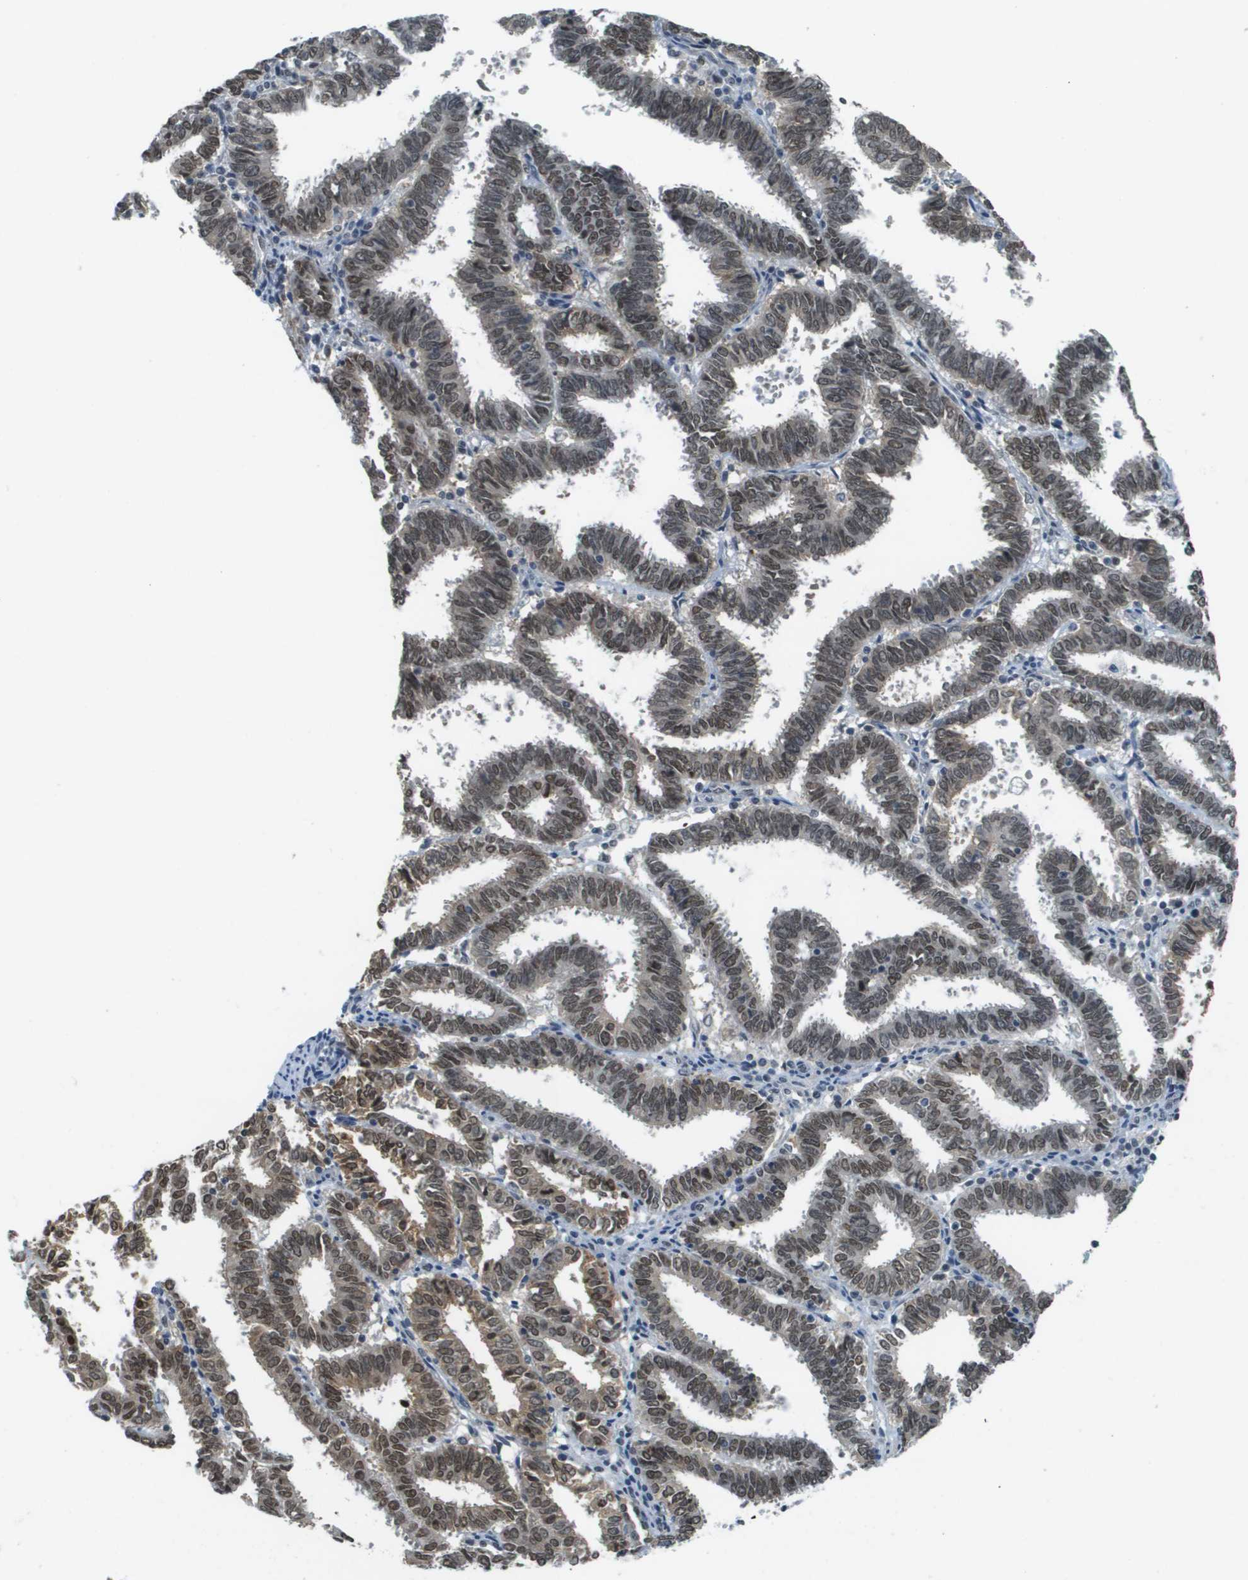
{"staining": {"intensity": "moderate", "quantity": ">75%", "location": "nuclear"}, "tissue": "endometrial cancer", "cell_type": "Tumor cells", "image_type": "cancer", "snomed": [{"axis": "morphology", "description": "Adenocarcinoma, NOS"}, {"axis": "topography", "description": "Uterus"}], "caption": "An IHC photomicrograph of neoplastic tissue is shown. Protein staining in brown highlights moderate nuclear positivity in endometrial cancer within tumor cells. The staining was performed using DAB to visualize the protein expression in brown, while the nuclei were stained in blue with hematoxylin (Magnification: 20x).", "gene": "CBX5", "patient": {"sex": "female", "age": 83}}